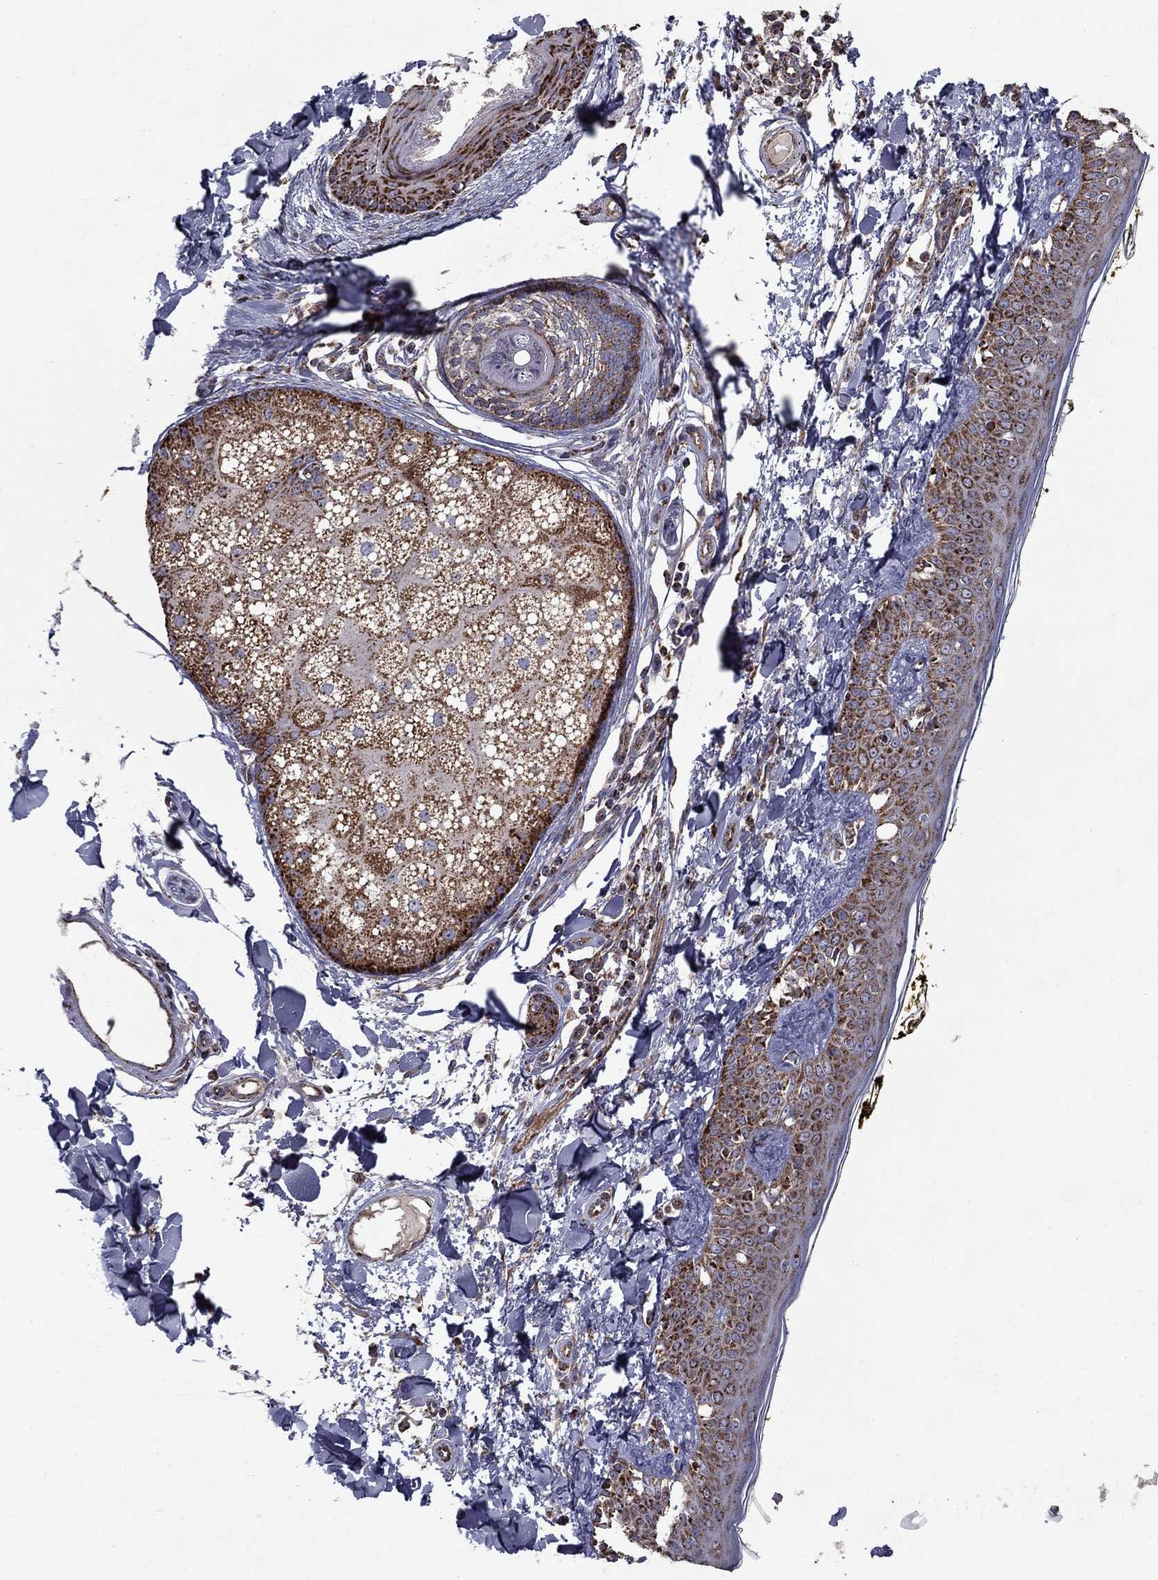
{"staining": {"intensity": "moderate", "quantity": "<25%", "location": "cytoplasmic/membranous"}, "tissue": "skin", "cell_type": "Fibroblasts", "image_type": "normal", "snomed": [{"axis": "morphology", "description": "Normal tissue, NOS"}, {"axis": "topography", "description": "Skin"}], "caption": "A brown stain labels moderate cytoplasmic/membranous staining of a protein in fibroblasts of benign skin. (IHC, brightfield microscopy, high magnification).", "gene": "NDUFS8", "patient": {"sex": "male", "age": 76}}